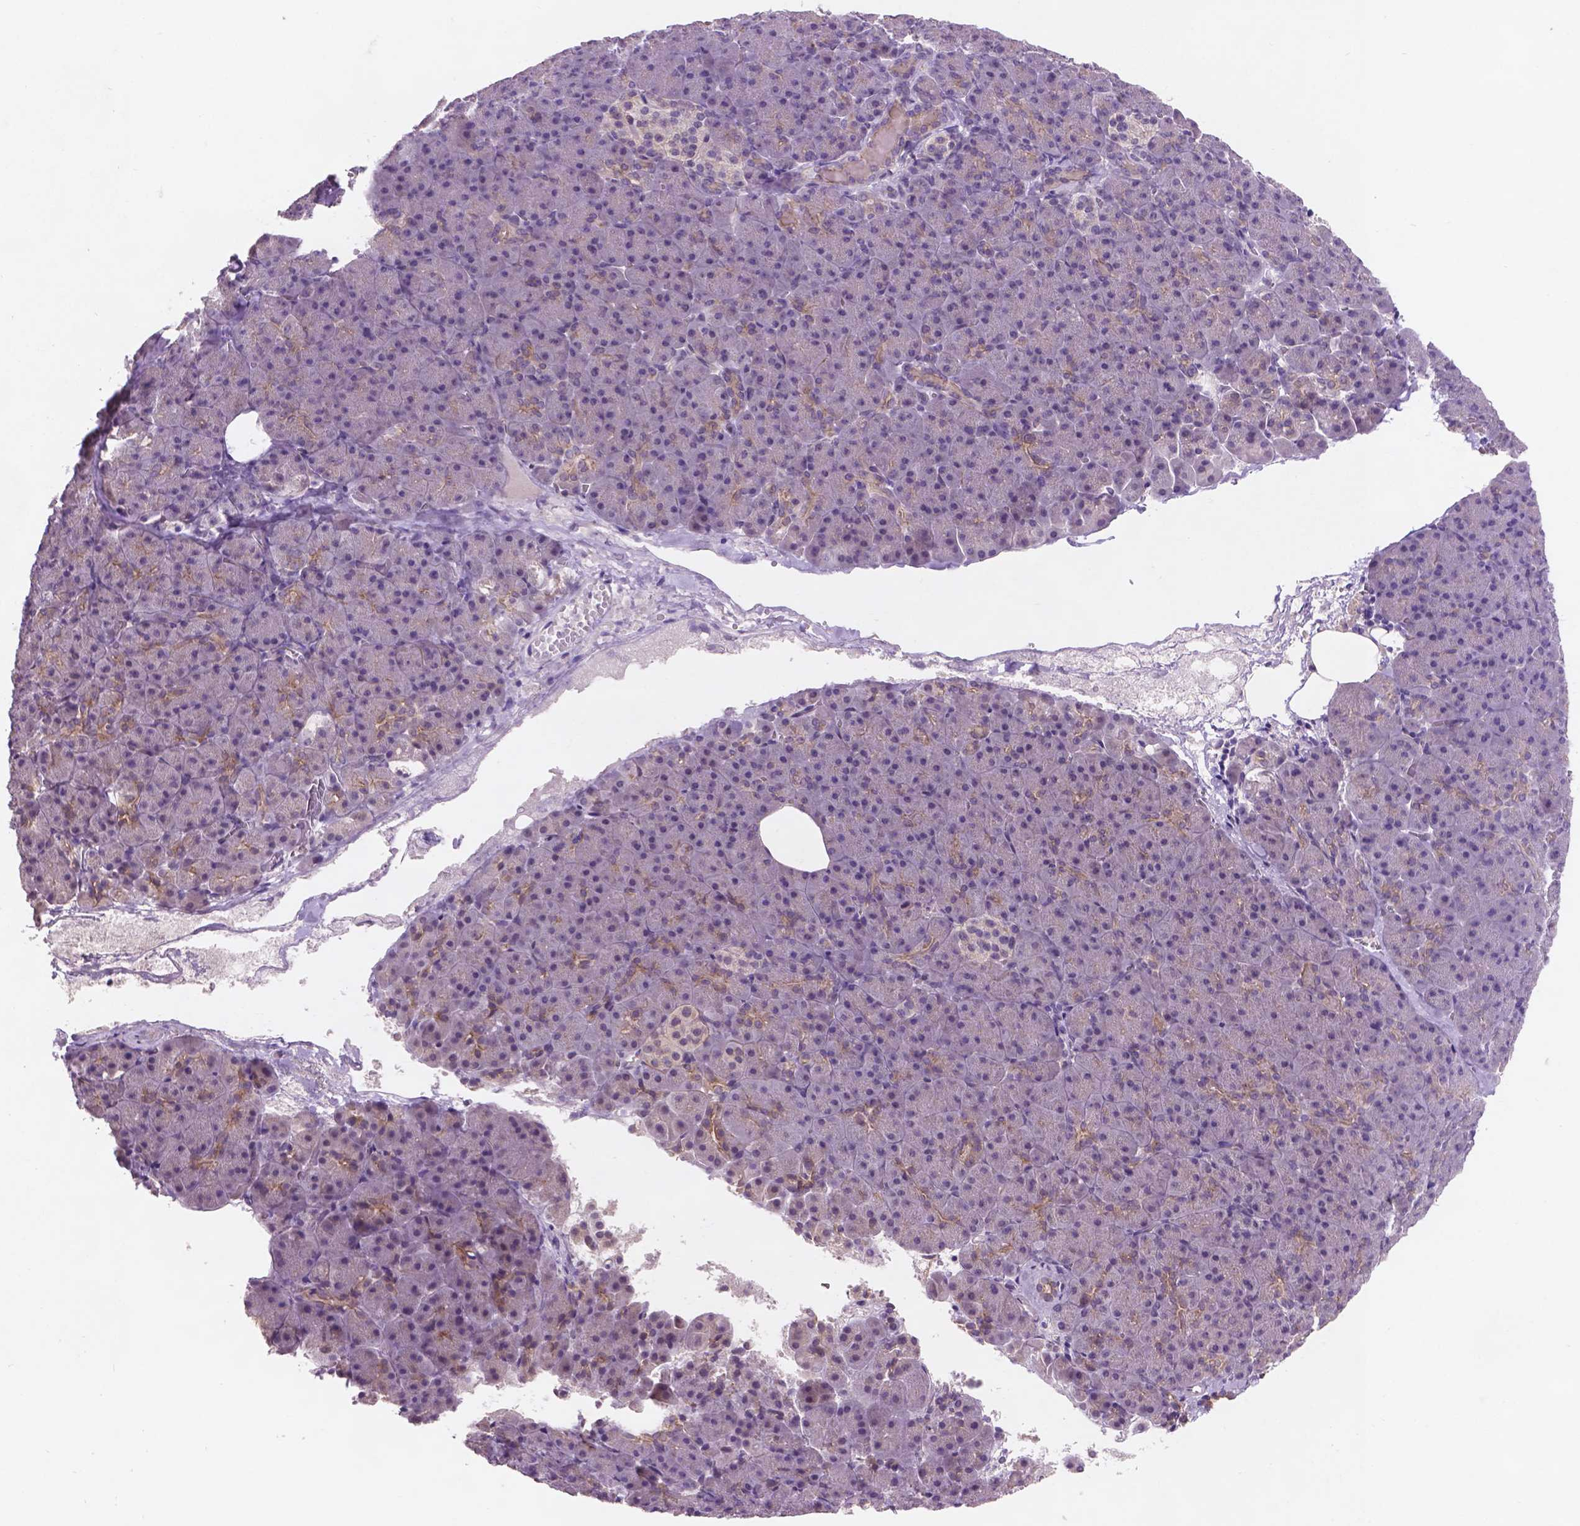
{"staining": {"intensity": "negative", "quantity": "none", "location": "none"}, "tissue": "pancreas", "cell_type": "Exocrine glandular cells", "image_type": "normal", "snomed": [{"axis": "morphology", "description": "Normal tissue, NOS"}, {"axis": "topography", "description": "Pancreas"}], "caption": "A high-resolution micrograph shows immunohistochemistry staining of benign pancreas, which displays no significant positivity in exocrine glandular cells.", "gene": "GXYLT2", "patient": {"sex": "female", "age": 74}}